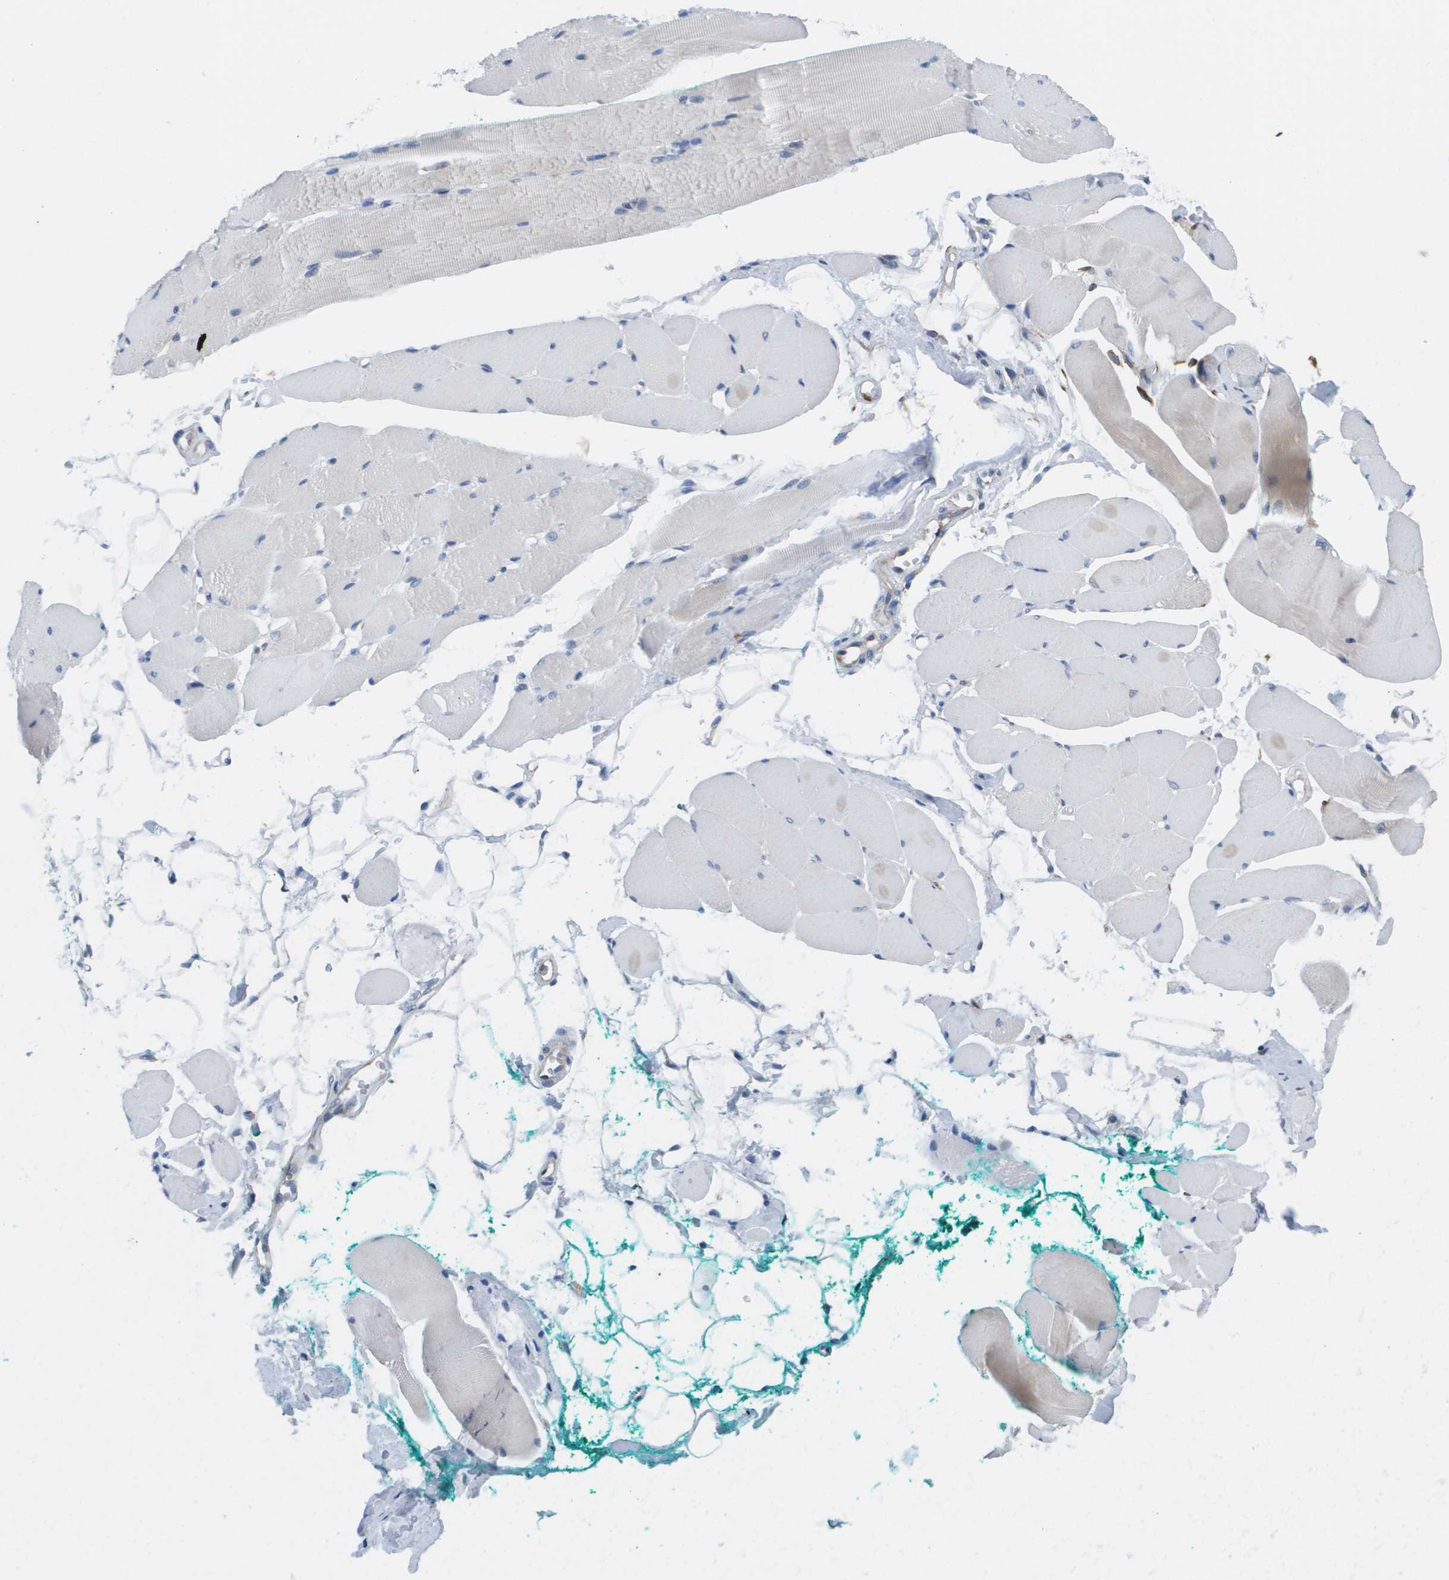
{"staining": {"intensity": "negative", "quantity": "none", "location": "none"}, "tissue": "skeletal muscle", "cell_type": "Myocytes", "image_type": "normal", "snomed": [{"axis": "morphology", "description": "Normal tissue, NOS"}, {"axis": "topography", "description": "Skeletal muscle"}, {"axis": "topography", "description": "Peripheral nerve tissue"}], "caption": "DAB (3,3'-diaminobenzidine) immunohistochemical staining of benign skeletal muscle shows no significant positivity in myocytes.", "gene": "ST3GAL2", "patient": {"sex": "female", "age": 84}}